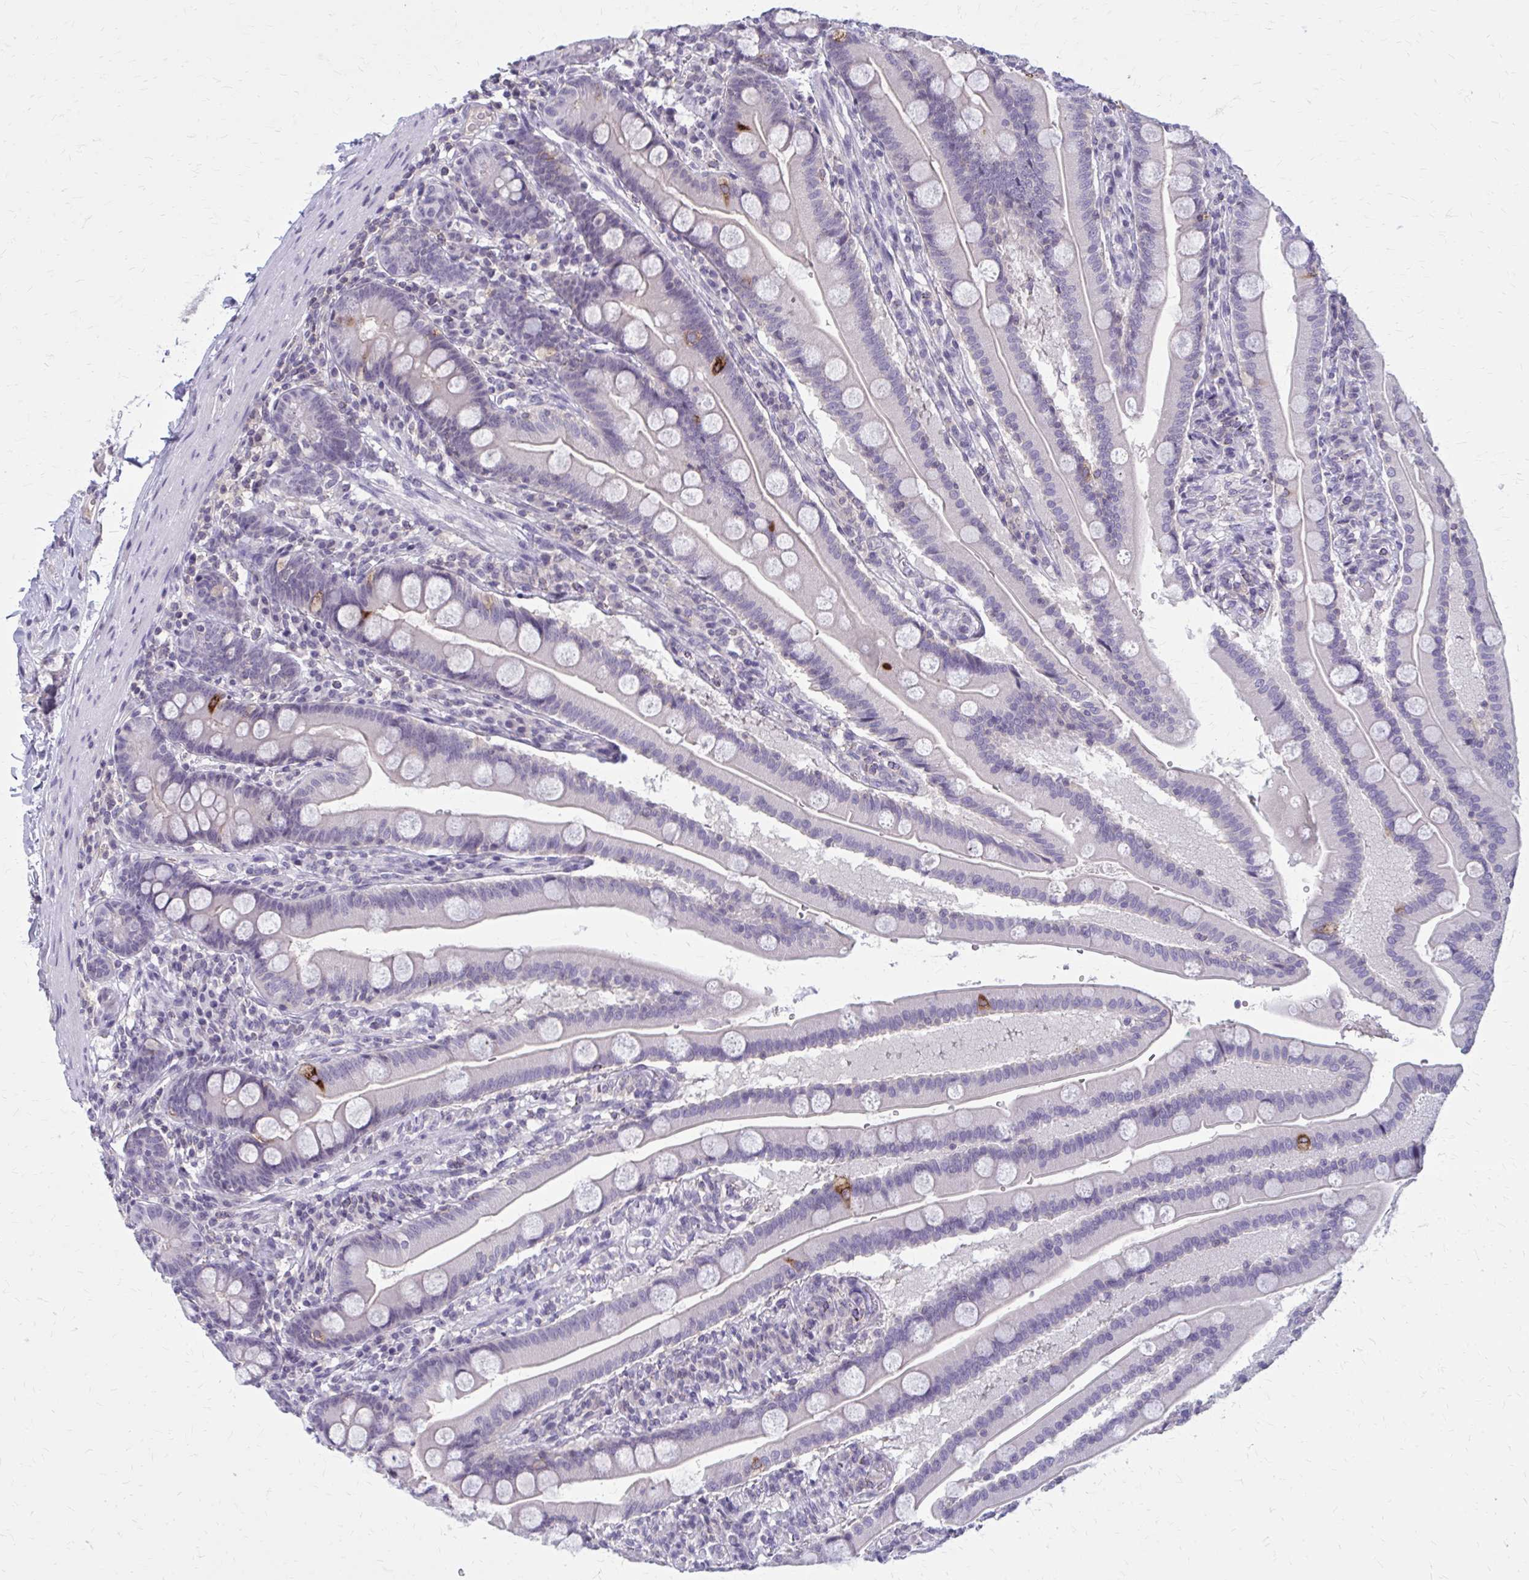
{"staining": {"intensity": "strong", "quantity": "<25%", "location": "cytoplasmic/membranous"}, "tissue": "duodenum", "cell_type": "Glandular cells", "image_type": "normal", "snomed": [{"axis": "morphology", "description": "Normal tissue, NOS"}, {"axis": "topography", "description": "Duodenum"}], "caption": "Immunohistochemical staining of benign human duodenum reveals strong cytoplasmic/membranous protein positivity in approximately <25% of glandular cells.", "gene": "OR4A47", "patient": {"sex": "female", "age": 67}}